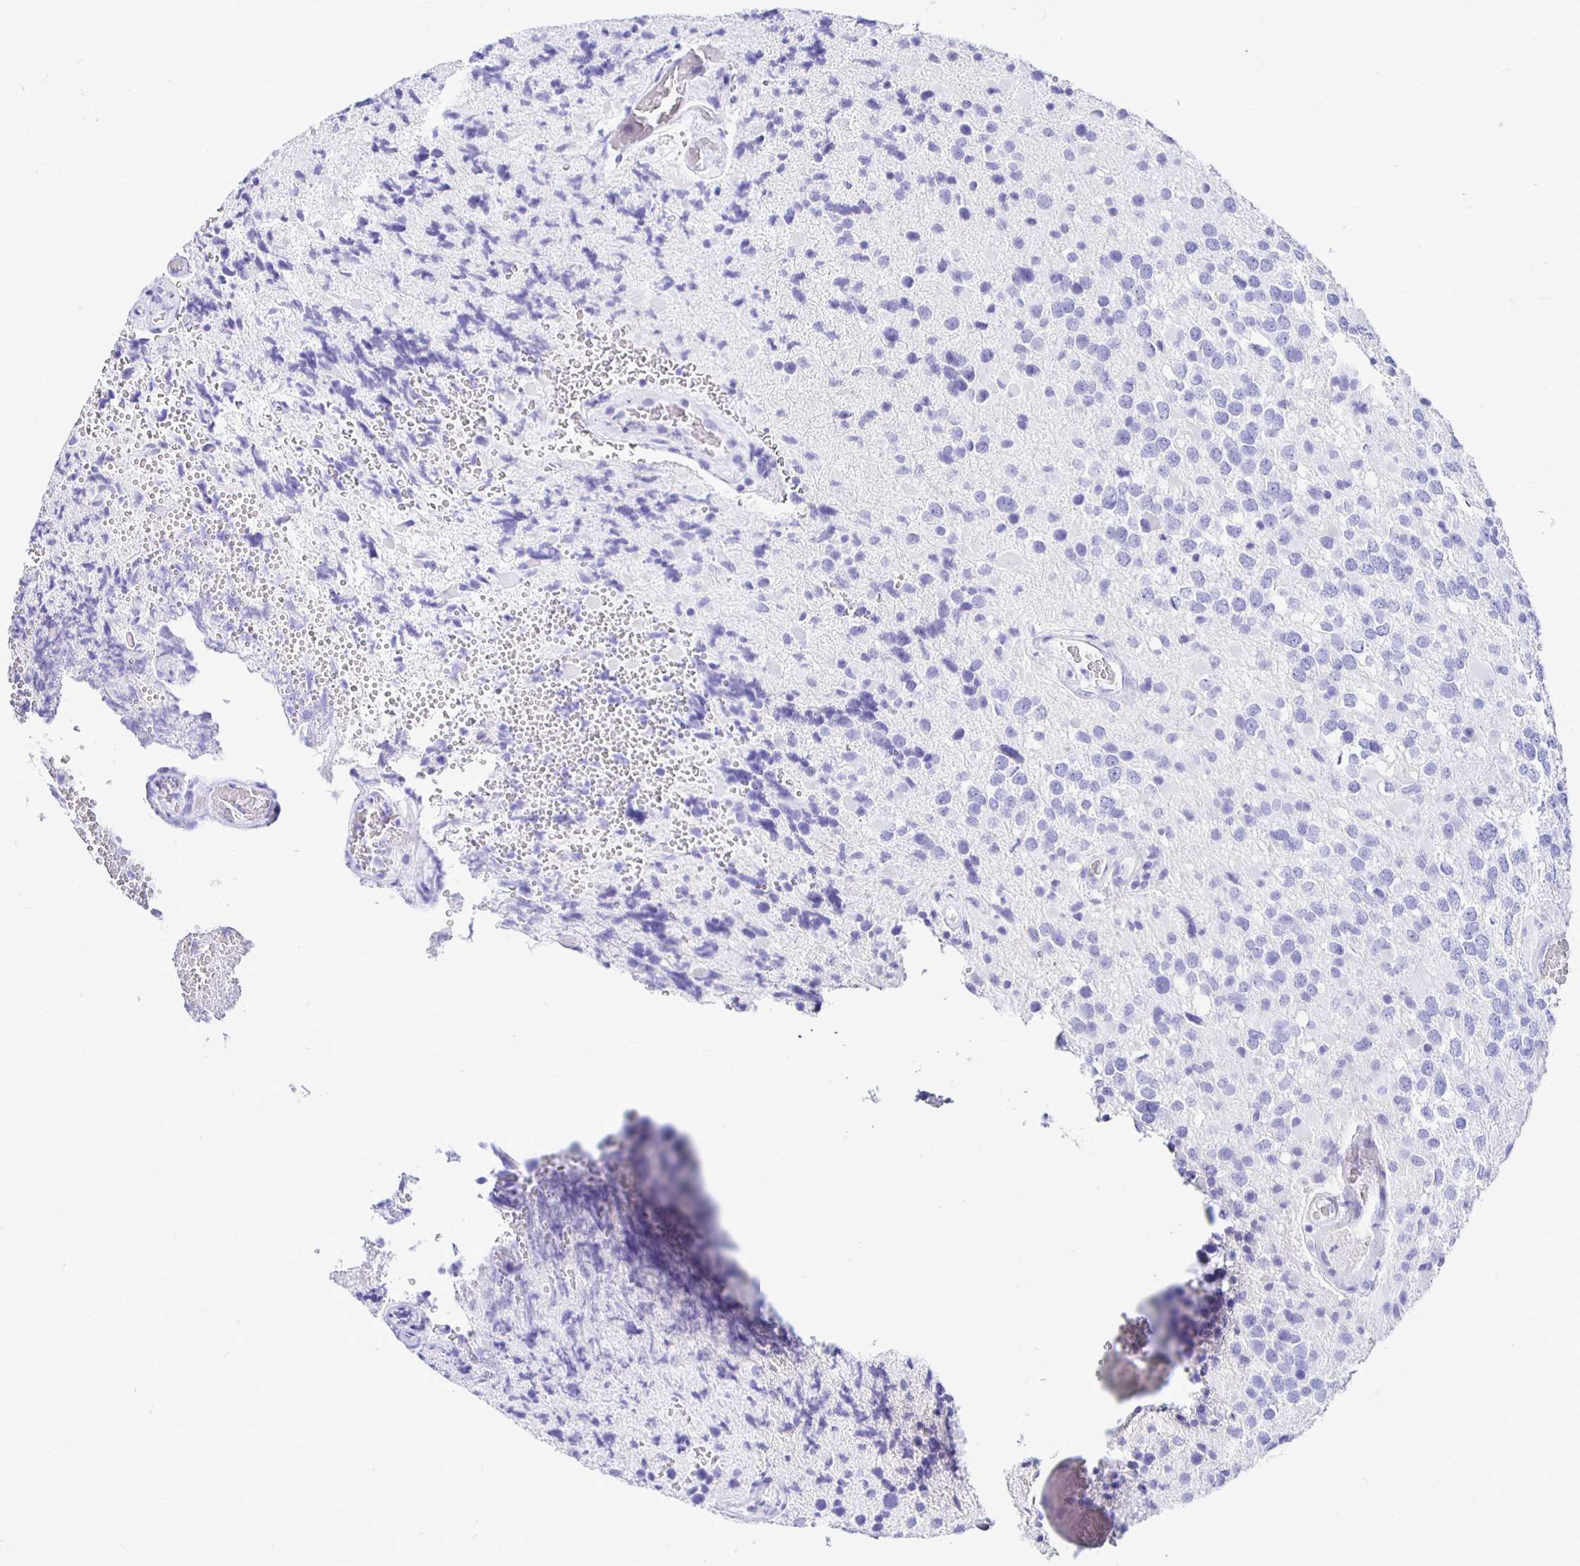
{"staining": {"intensity": "negative", "quantity": "none", "location": "none"}, "tissue": "glioma", "cell_type": "Tumor cells", "image_type": "cancer", "snomed": [{"axis": "morphology", "description": "Glioma, malignant, High grade"}, {"axis": "topography", "description": "Brain"}], "caption": "This is a image of immunohistochemistry staining of malignant high-grade glioma, which shows no staining in tumor cells.", "gene": "UMOD", "patient": {"sex": "female", "age": 40}}